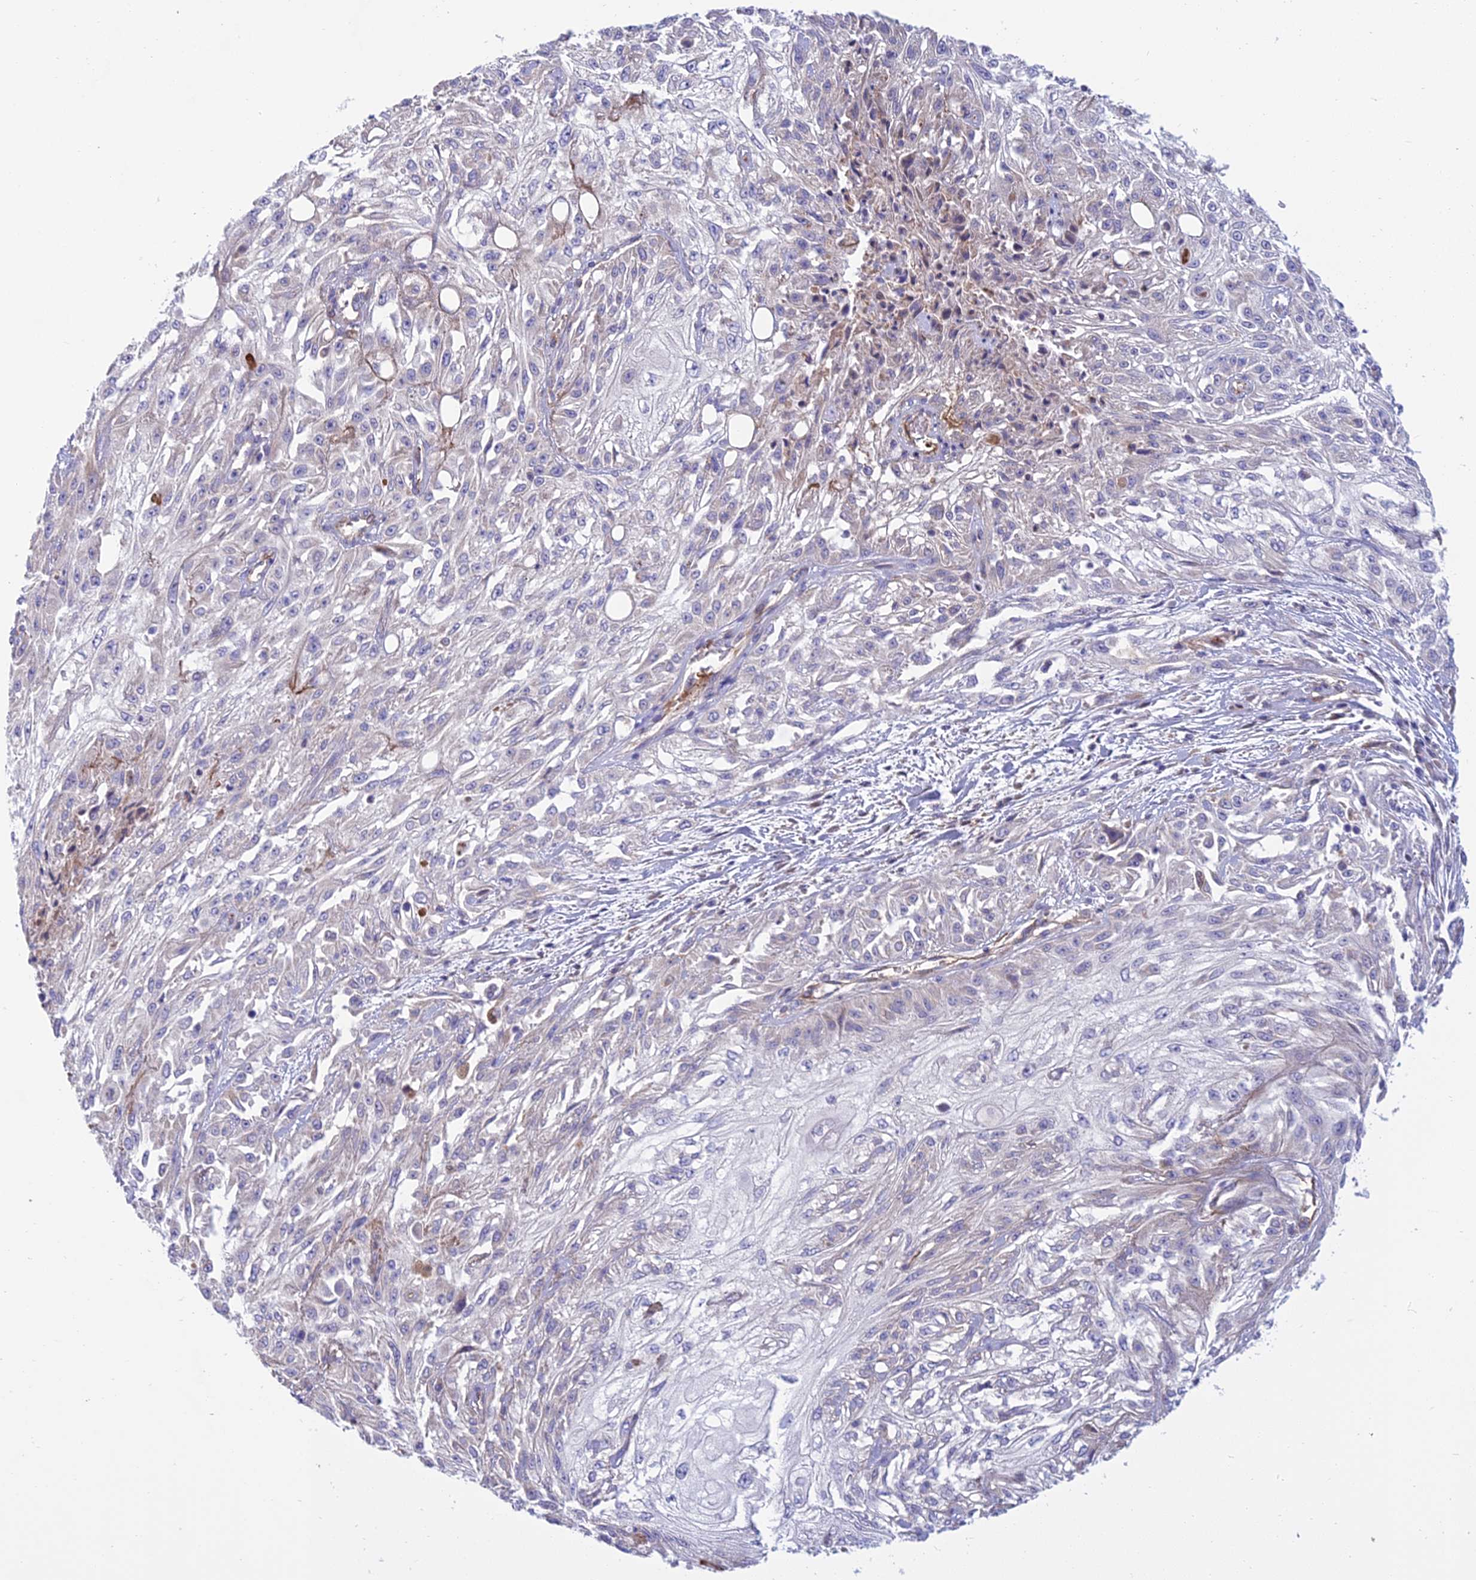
{"staining": {"intensity": "negative", "quantity": "none", "location": "none"}, "tissue": "skin cancer", "cell_type": "Tumor cells", "image_type": "cancer", "snomed": [{"axis": "morphology", "description": "Squamous cell carcinoma, NOS"}, {"axis": "morphology", "description": "Squamous cell carcinoma, metastatic, NOS"}, {"axis": "topography", "description": "Skin"}, {"axis": "topography", "description": "Lymph node"}], "caption": "High magnification brightfield microscopy of metastatic squamous cell carcinoma (skin) stained with DAB (3,3'-diaminobenzidine) (brown) and counterstained with hematoxylin (blue): tumor cells show no significant positivity.", "gene": "DUS2", "patient": {"sex": "male", "age": 75}}